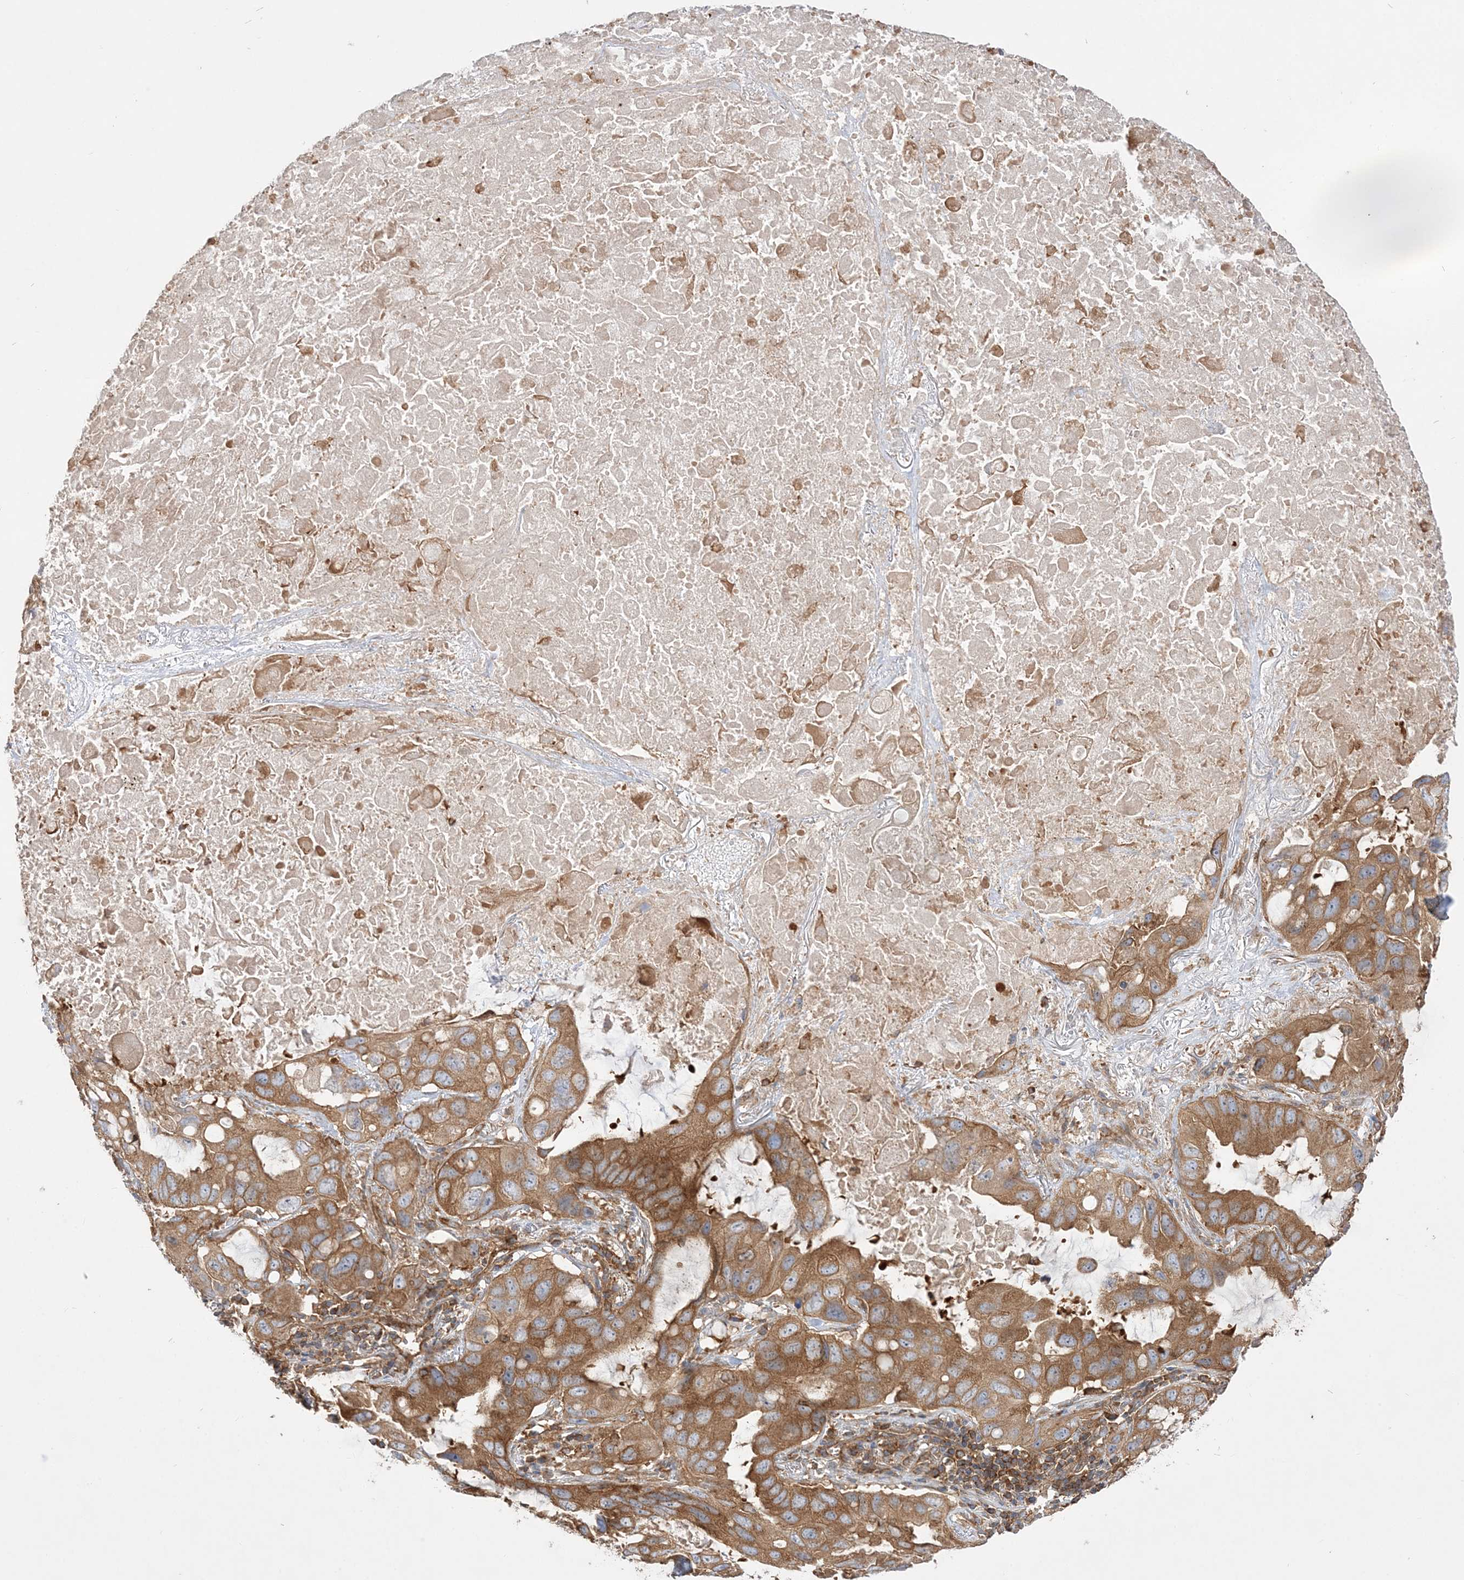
{"staining": {"intensity": "moderate", "quantity": ">75%", "location": "cytoplasmic/membranous"}, "tissue": "lung cancer", "cell_type": "Tumor cells", "image_type": "cancer", "snomed": [{"axis": "morphology", "description": "Squamous cell carcinoma, NOS"}, {"axis": "topography", "description": "Lung"}], "caption": "High-magnification brightfield microscopy of lung cancer (squamous cell carcinoma) stained with DAB (brown) and counterstained with hematoxylin (blue). tumor cells exhibit moderate cytoplasmic/membranous positivity is seen in about>75% of cells.", "gene": "TBC1D5", "patient": {"sex": "female", "age": 73}}